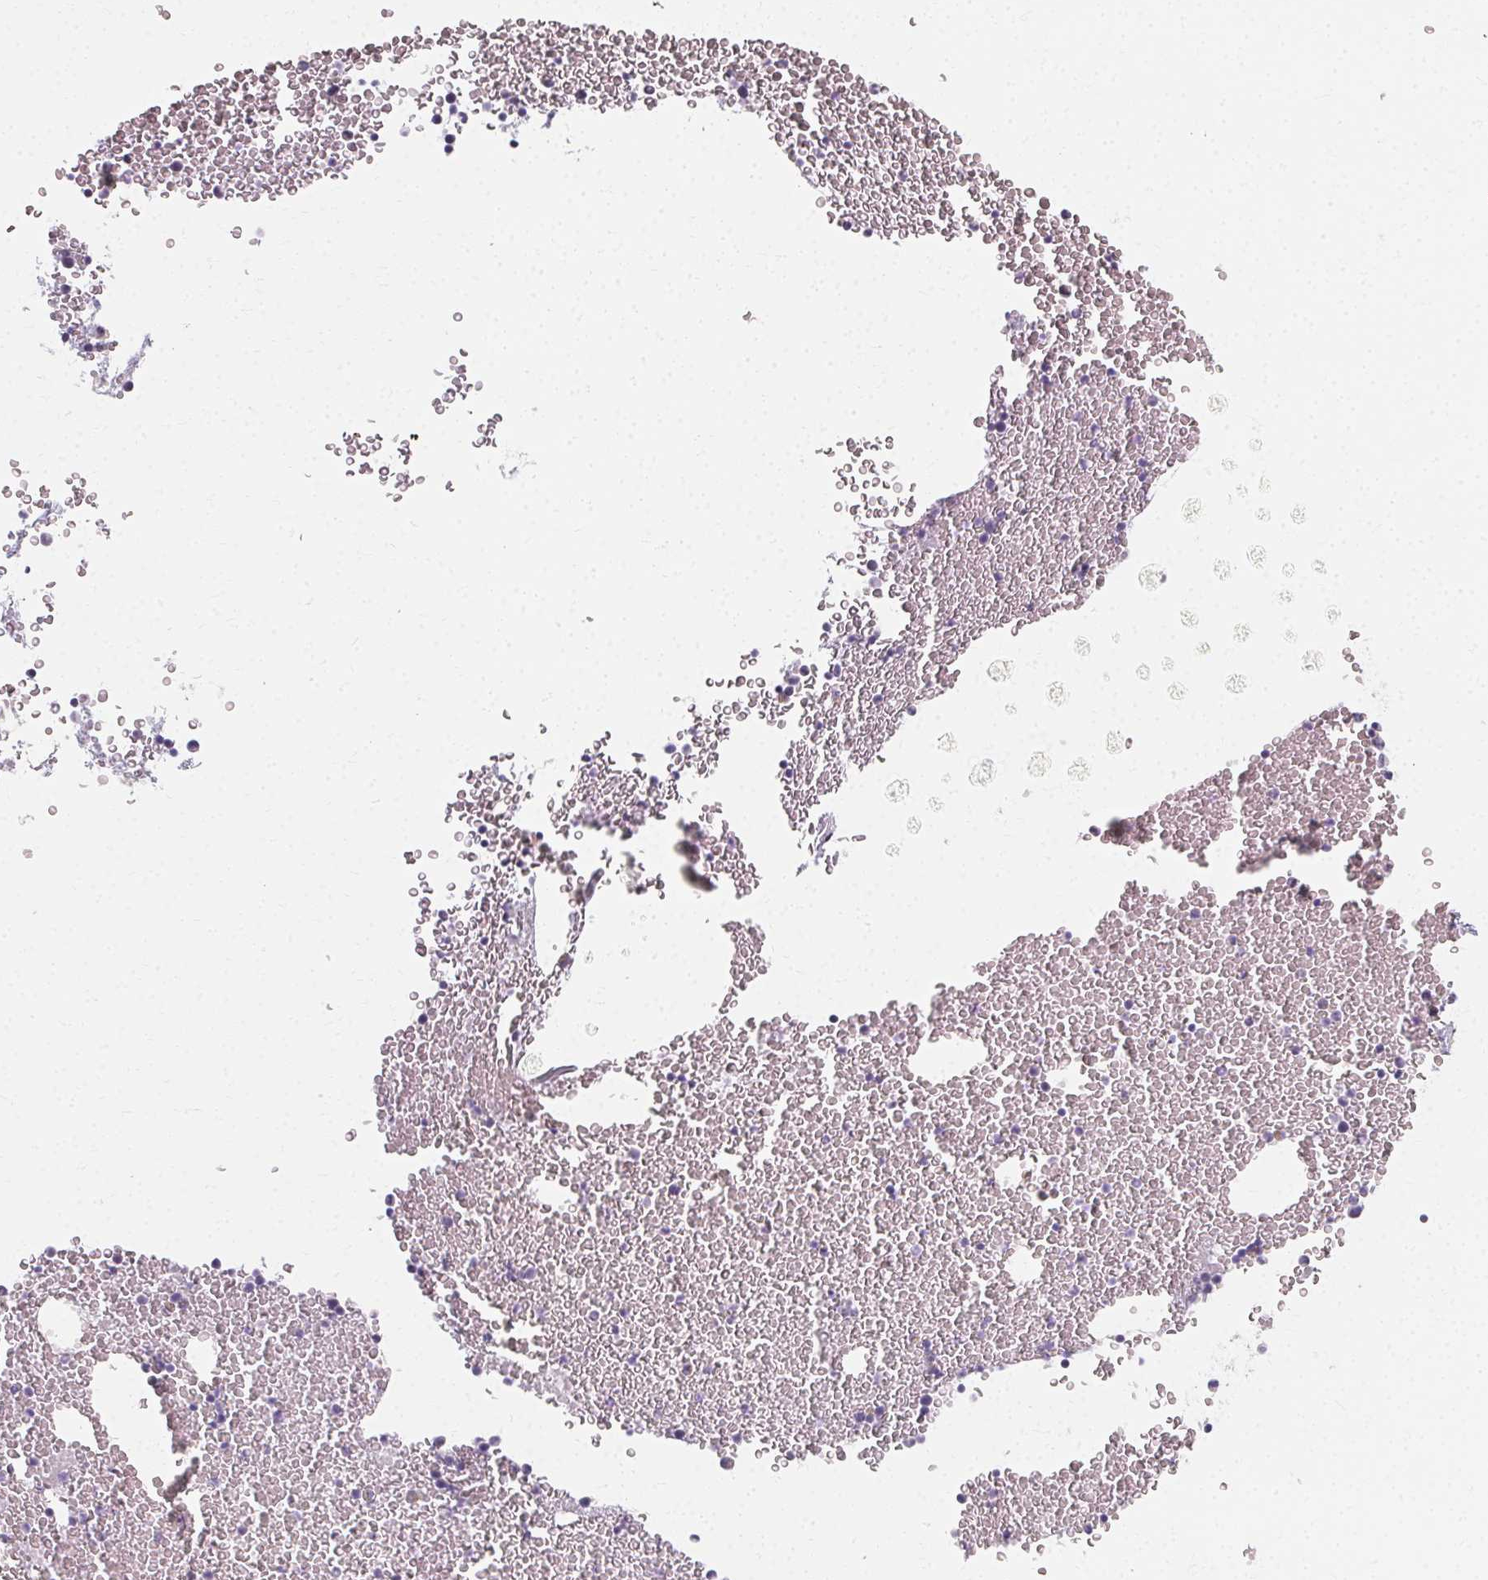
{"staining": {"intensity": "negative", "quantity": "none", "location": "none"}, "tissue": "bone marrow", "cell_type": "Hematopoietic cells", "image_type": "normal", "snomed": [{"axis": "morphology", "description": "Normal tissue, NOS"}, {"axis": "topography", "description": "Bone marrow"}], "caption": "DAB (3,3'-diaminobenzidine) immunohistochemical staining of normal human bone marrow demonstrates no significant expression in hematopoietic cells.", "gene": "SYNPR", "patient": {"sex": "female", "age": 26}}